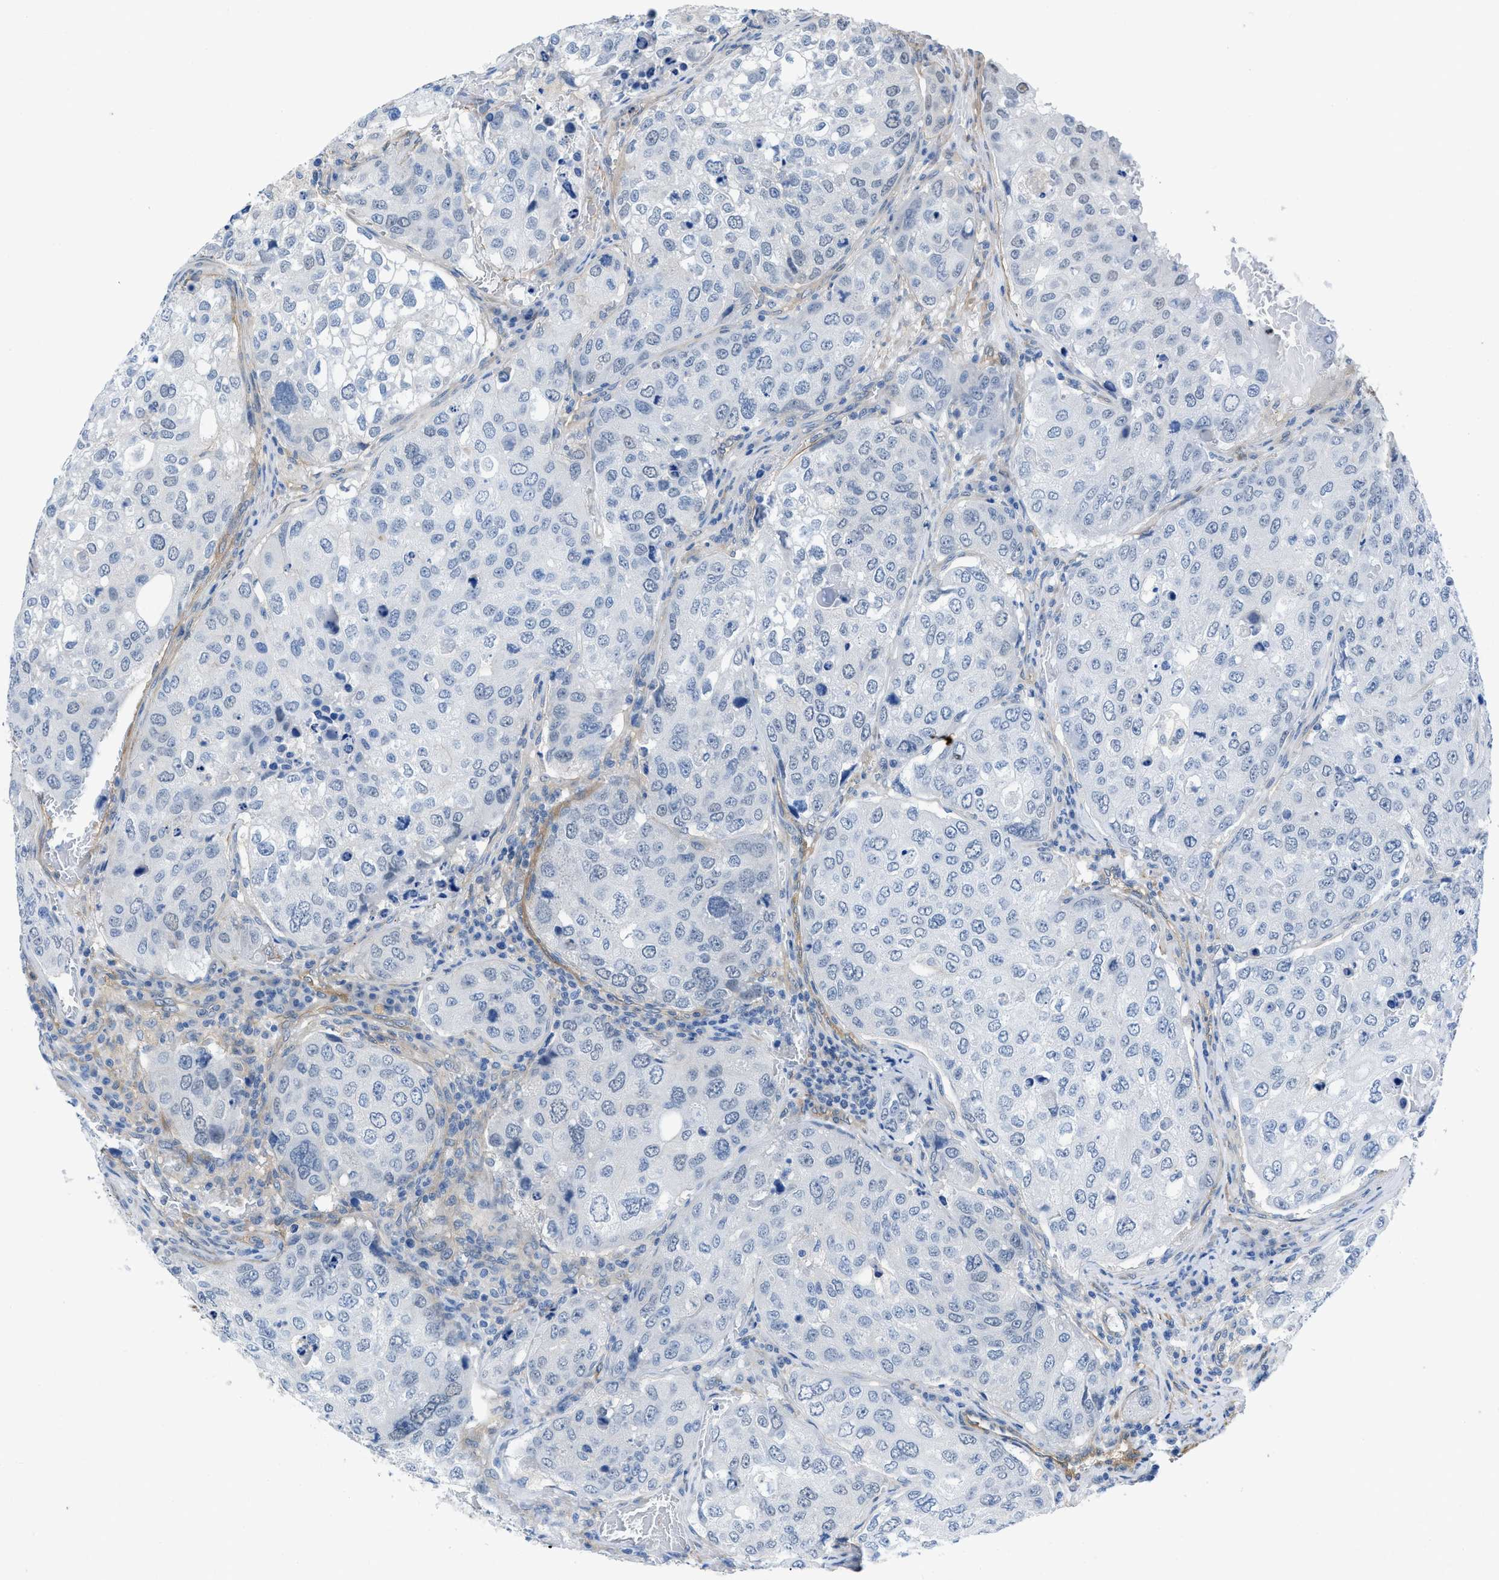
{"staining": {"intensity": "negative", "quantity": "none", "location": "none"}, "tissue": "urothelial cancer", "cell_type": "Tumor cells", "image_type": "cancer", "snomed": [{"axis": "morphology", "description": "Urothelial carcinoma, High grade"}, {"axis": "topography", "description": "Lymph node"}, {"axis": "topography", "description": "Urinary bladder"}], "caption": "A micrograph of urothelial cancer stained for a protein demonstrates no brown staining in tumor cells.", "gene": "PDLIM5", "patient": {"sex": "male", "age": 51}}